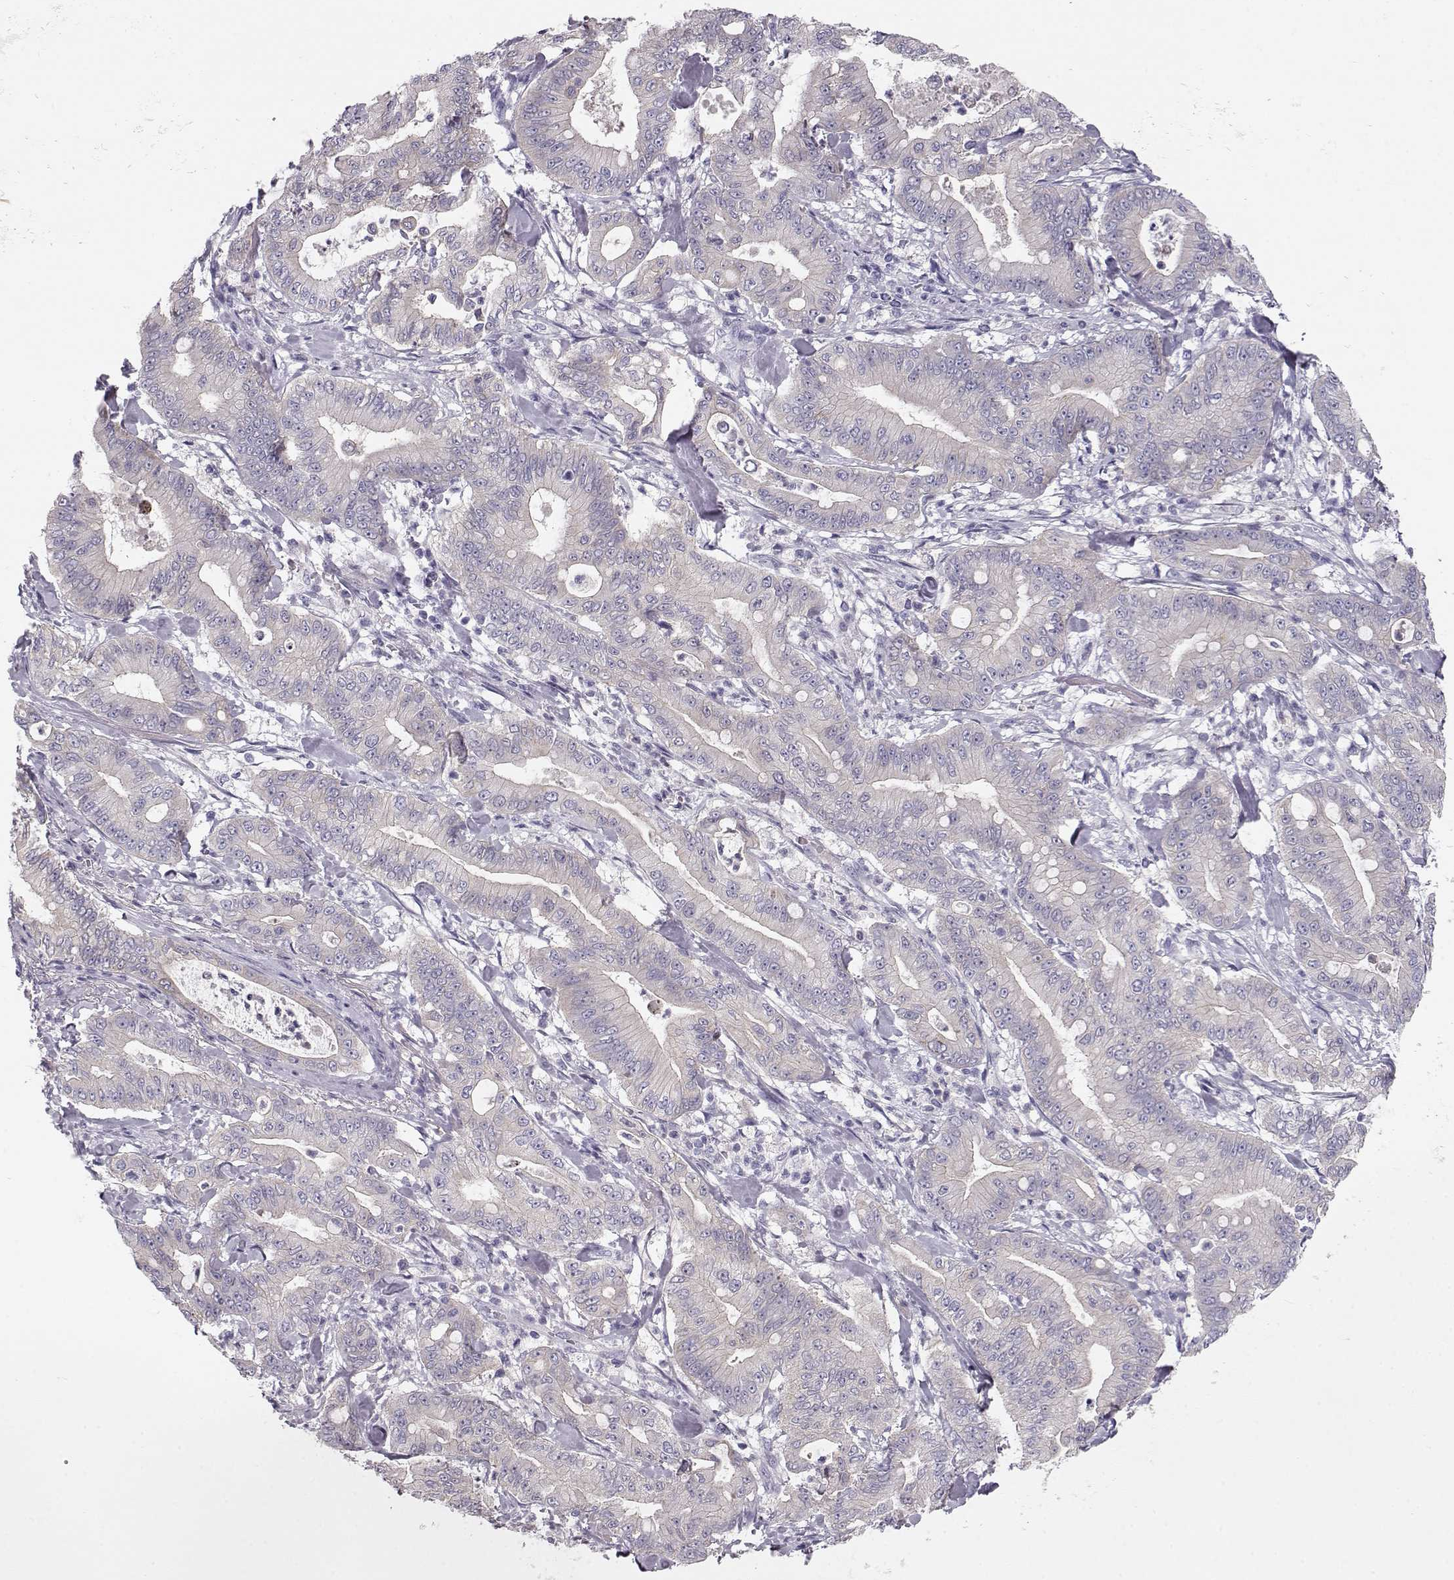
{"staining": {"intensity": "negative", "quantity": "none", "location": "none"}, "tissue": "pancreatic cancer", "cell_type": "Tumor cells", "image_type": "cancer", "snomed": [{"axis": "morphology", "description": "Adenocarcinoma, NOS"}, {"axis": "topography", "description": "Pancreas"}], "caption": "DAB immunohistochemical staining of human pancreatic cancer reveals no significant staining in tumor cells. The staining was performed using DAB to visualize the protein expression in brown, while the nuclei were stained in blue with hematoxylin (Magnification: 20x).", "gene": "GPR26", "patient": {"sex": "male", "age": 71}}